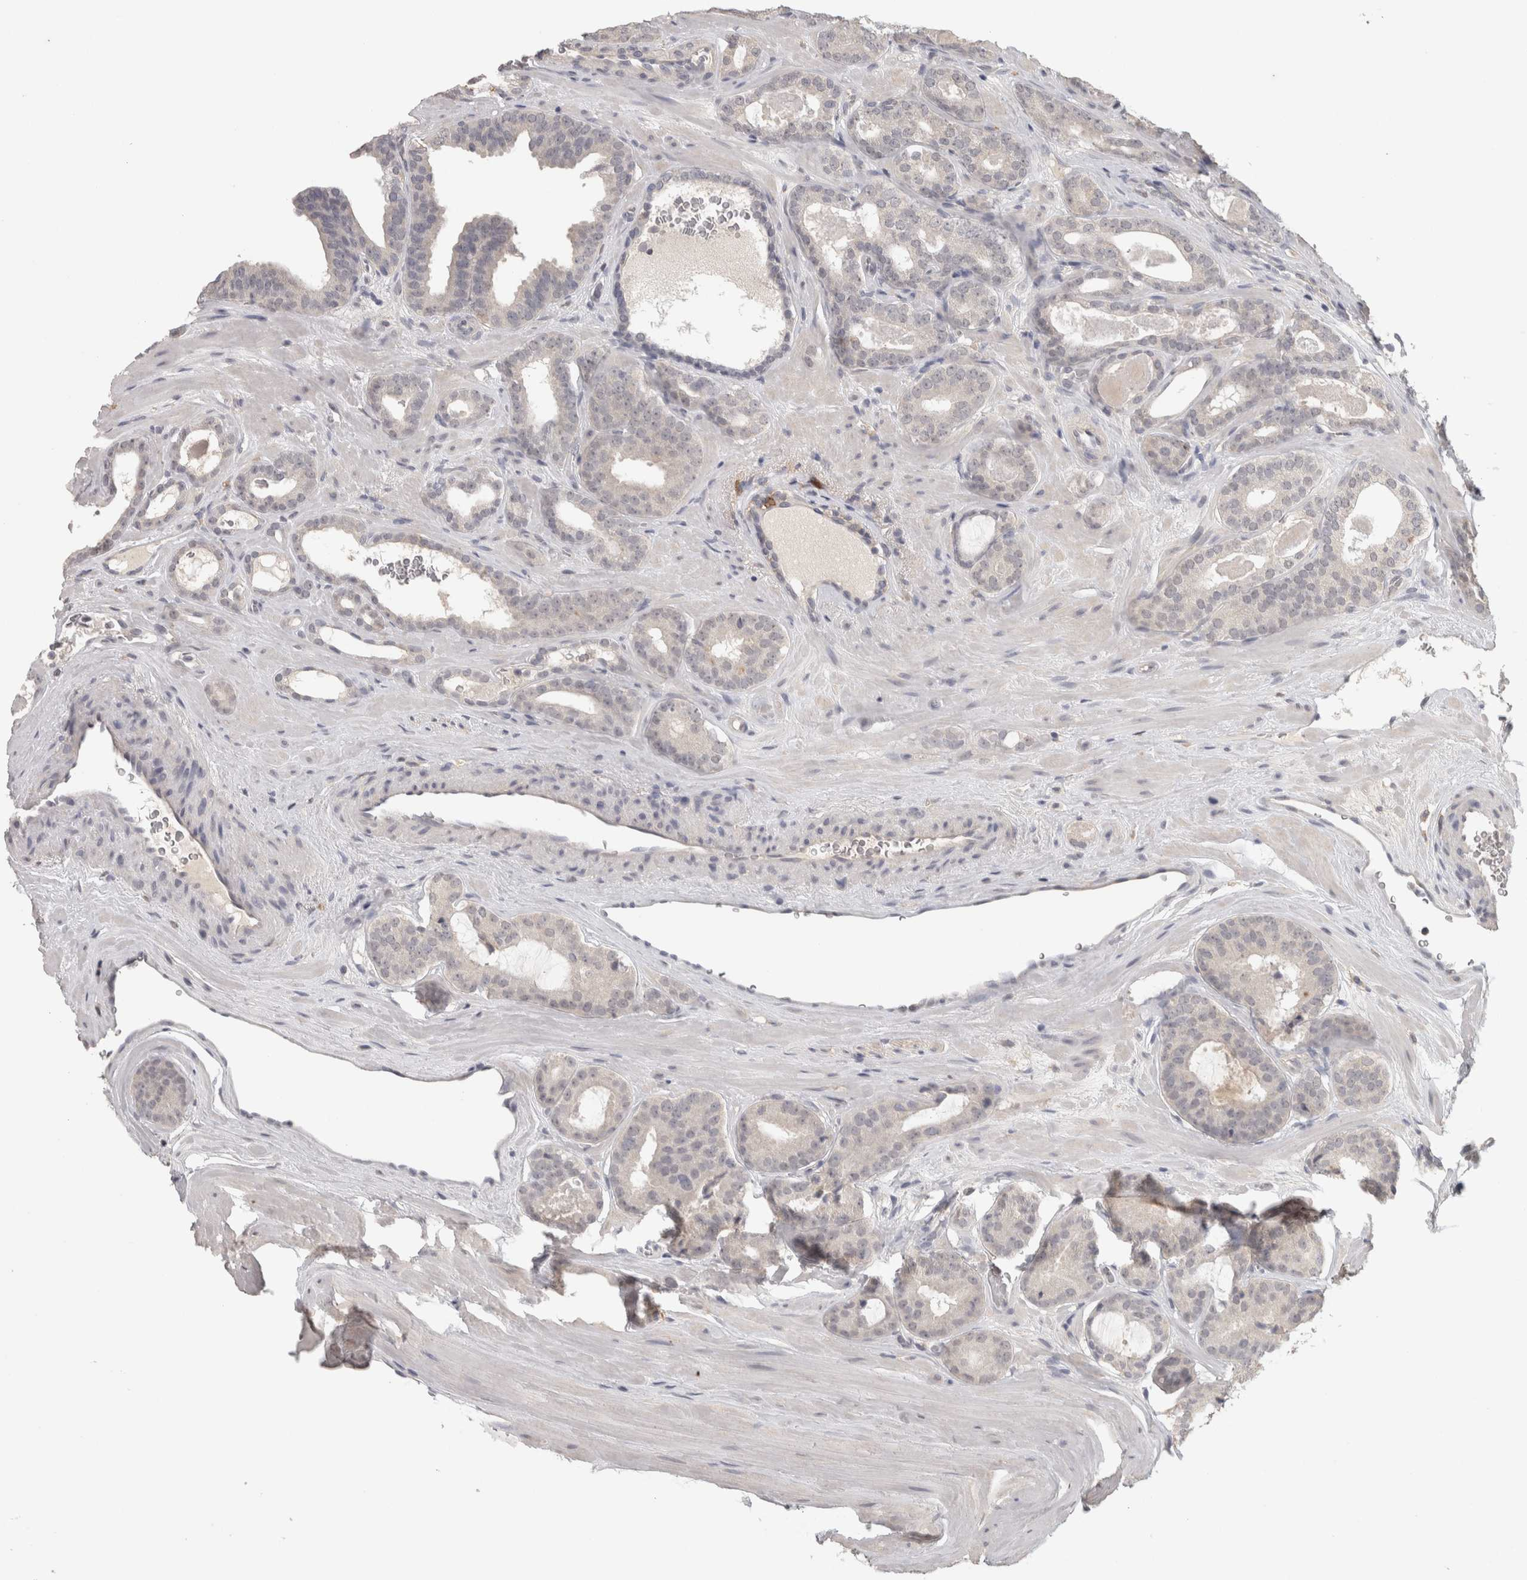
{"staining": {"intensity": "negative", "quantity": "none", "location": "none"}, "tissue": "prostate cancer", "cell_type": "Tumor cells", "image_type": "cancer", "snomed": [{"axis": "morphology", "description": "Adenocarcinoma, High grade"}, {"axis": "topography", "description": "Prostate"}], "caption": "The histopathology image demonstrates no staining of tumor cells in adenocarcinoma (high-grade) (prostate). Brightfield microscopy of IHC stained with DAB (brown) and hematoxylin (blue), captured at high magnification.", "gene": "HAVCR2", "patient": {"sex": "male", "age": 60}}